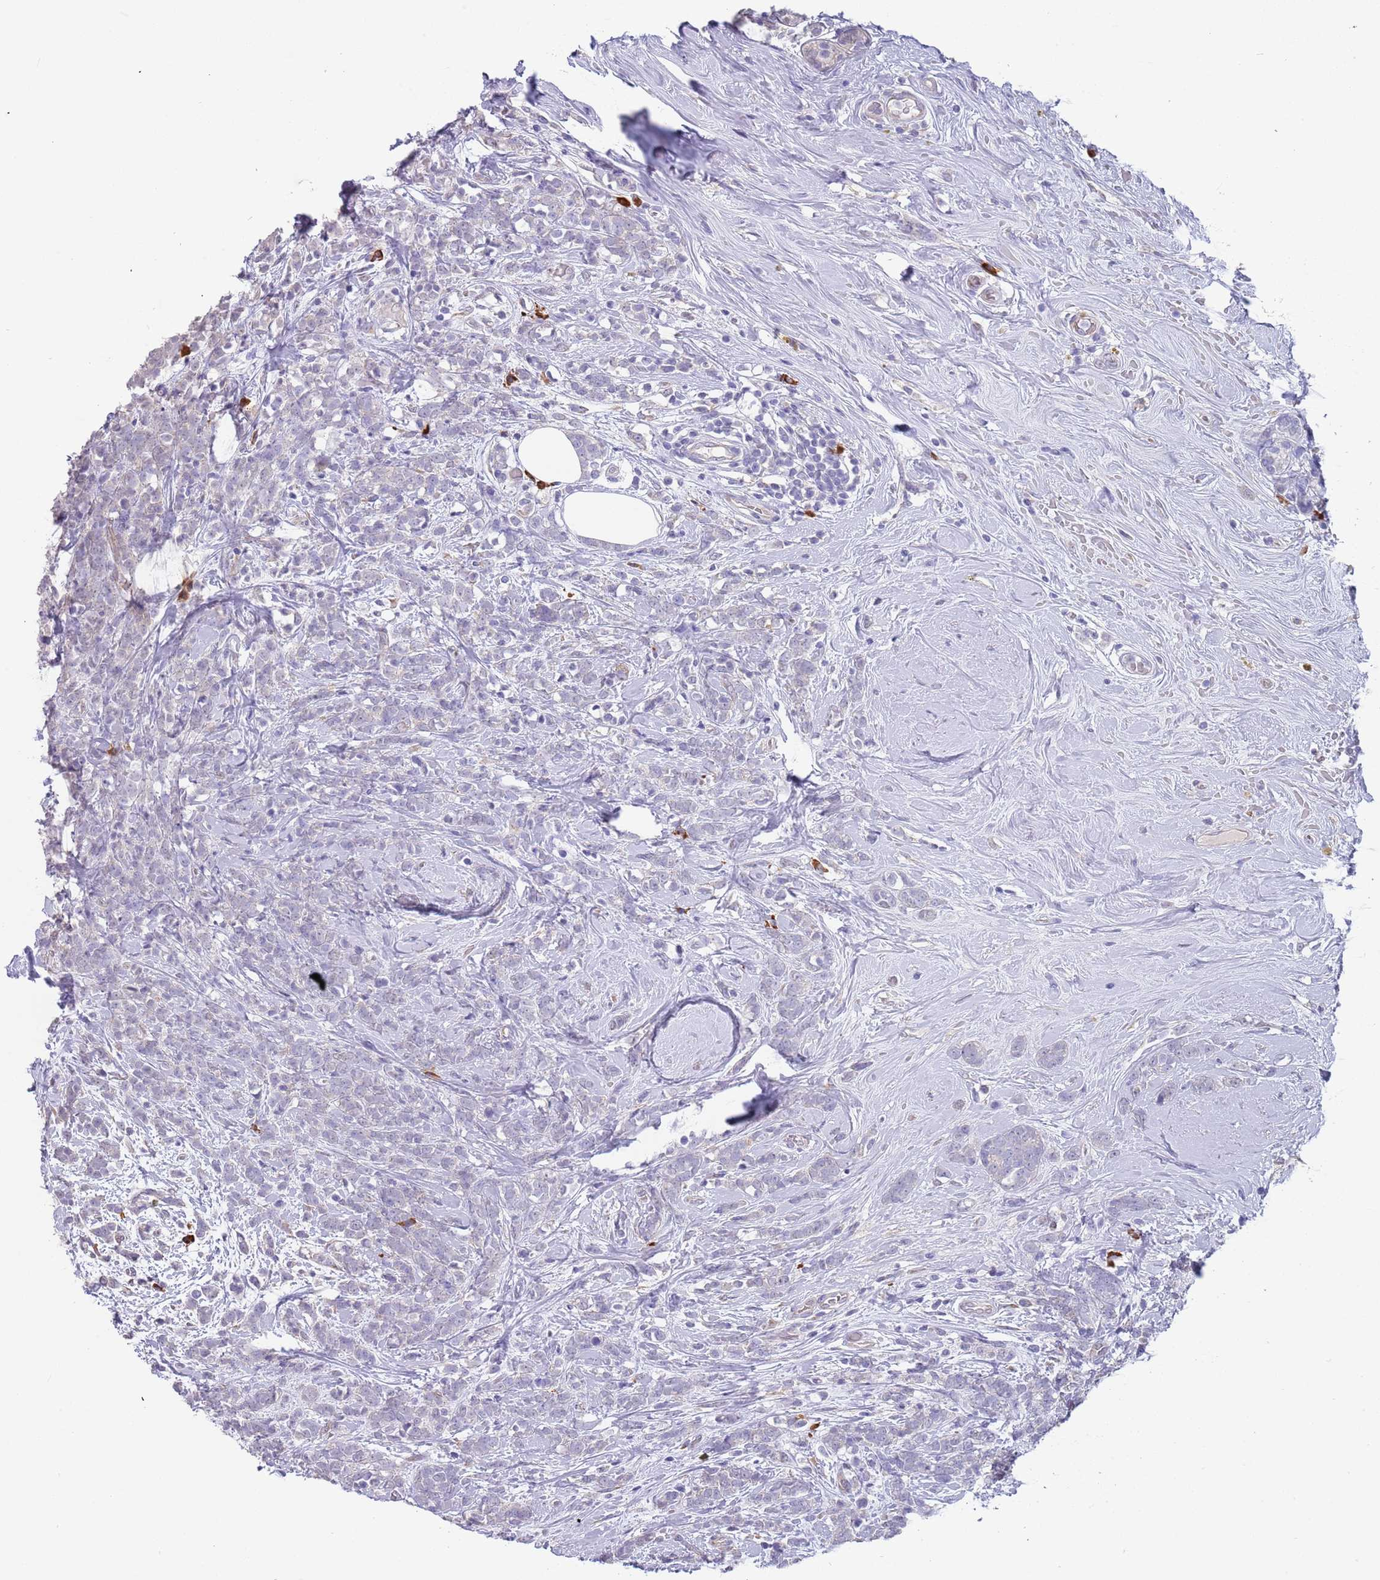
{"staining": {"intensity": "negative", "quantity": "none", "location": "none"}, "tissue": "breast cancer", "cell_type": "Tumor cells", "image_type": "cancer", "snomed": [{"axis": "morphology", "description": "Lobular carcinoma"}, {"axis": "topography", "description": "Breast"}], "caption": "Immunohistochemistry (IHC) of breast cancer (lobular carcinoma) shows no staining in tumor cells.", "gene": "TNRC6C", "patient": {"sex": "female", "age": 58}}